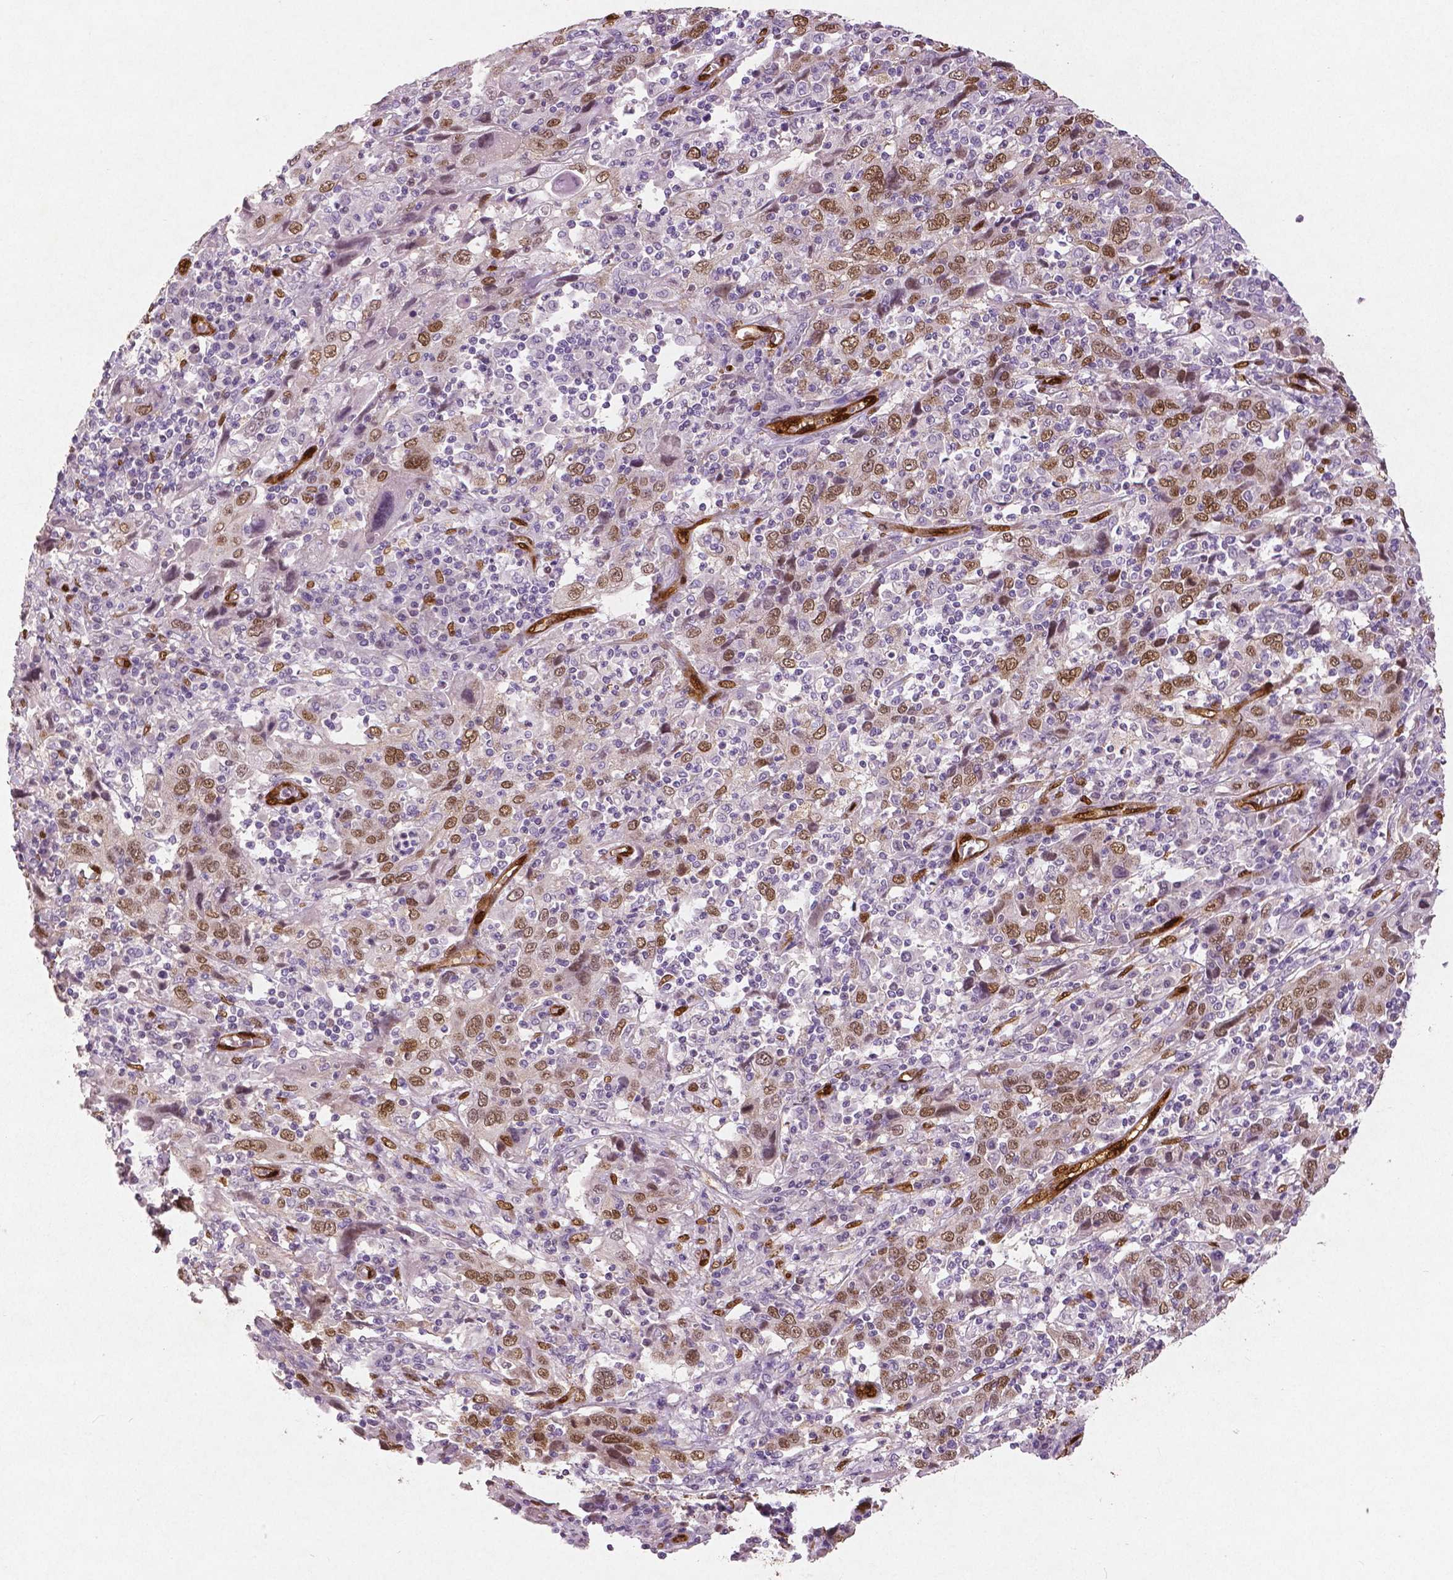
{"staining": {"intensity": "moderate", "quantity": ">75%", "location": "cytoplasmic/membranous,nuclear"}, "tissue": "cervical cancer", "cell_type": "Tumor cells", "image_type": "cancer", "snomed": [{"axis": "morphology", "description": "Squamous cell carcinoma, NOS"}, {"axis": "topography", "description": "Cervix"}], "caption": "The image demonstrates immunohistochemical staining of squamous cell carcinoma (cervical). There is moderate cytoplasmic/membranous and nuclear positivity is identified in approximately >75% of tumor cells. (brown staining indicates protein expression, while blue staining denotes nuclei).", "gene": "WWTR1", "patient": {"sex": "female", "age": 46}}